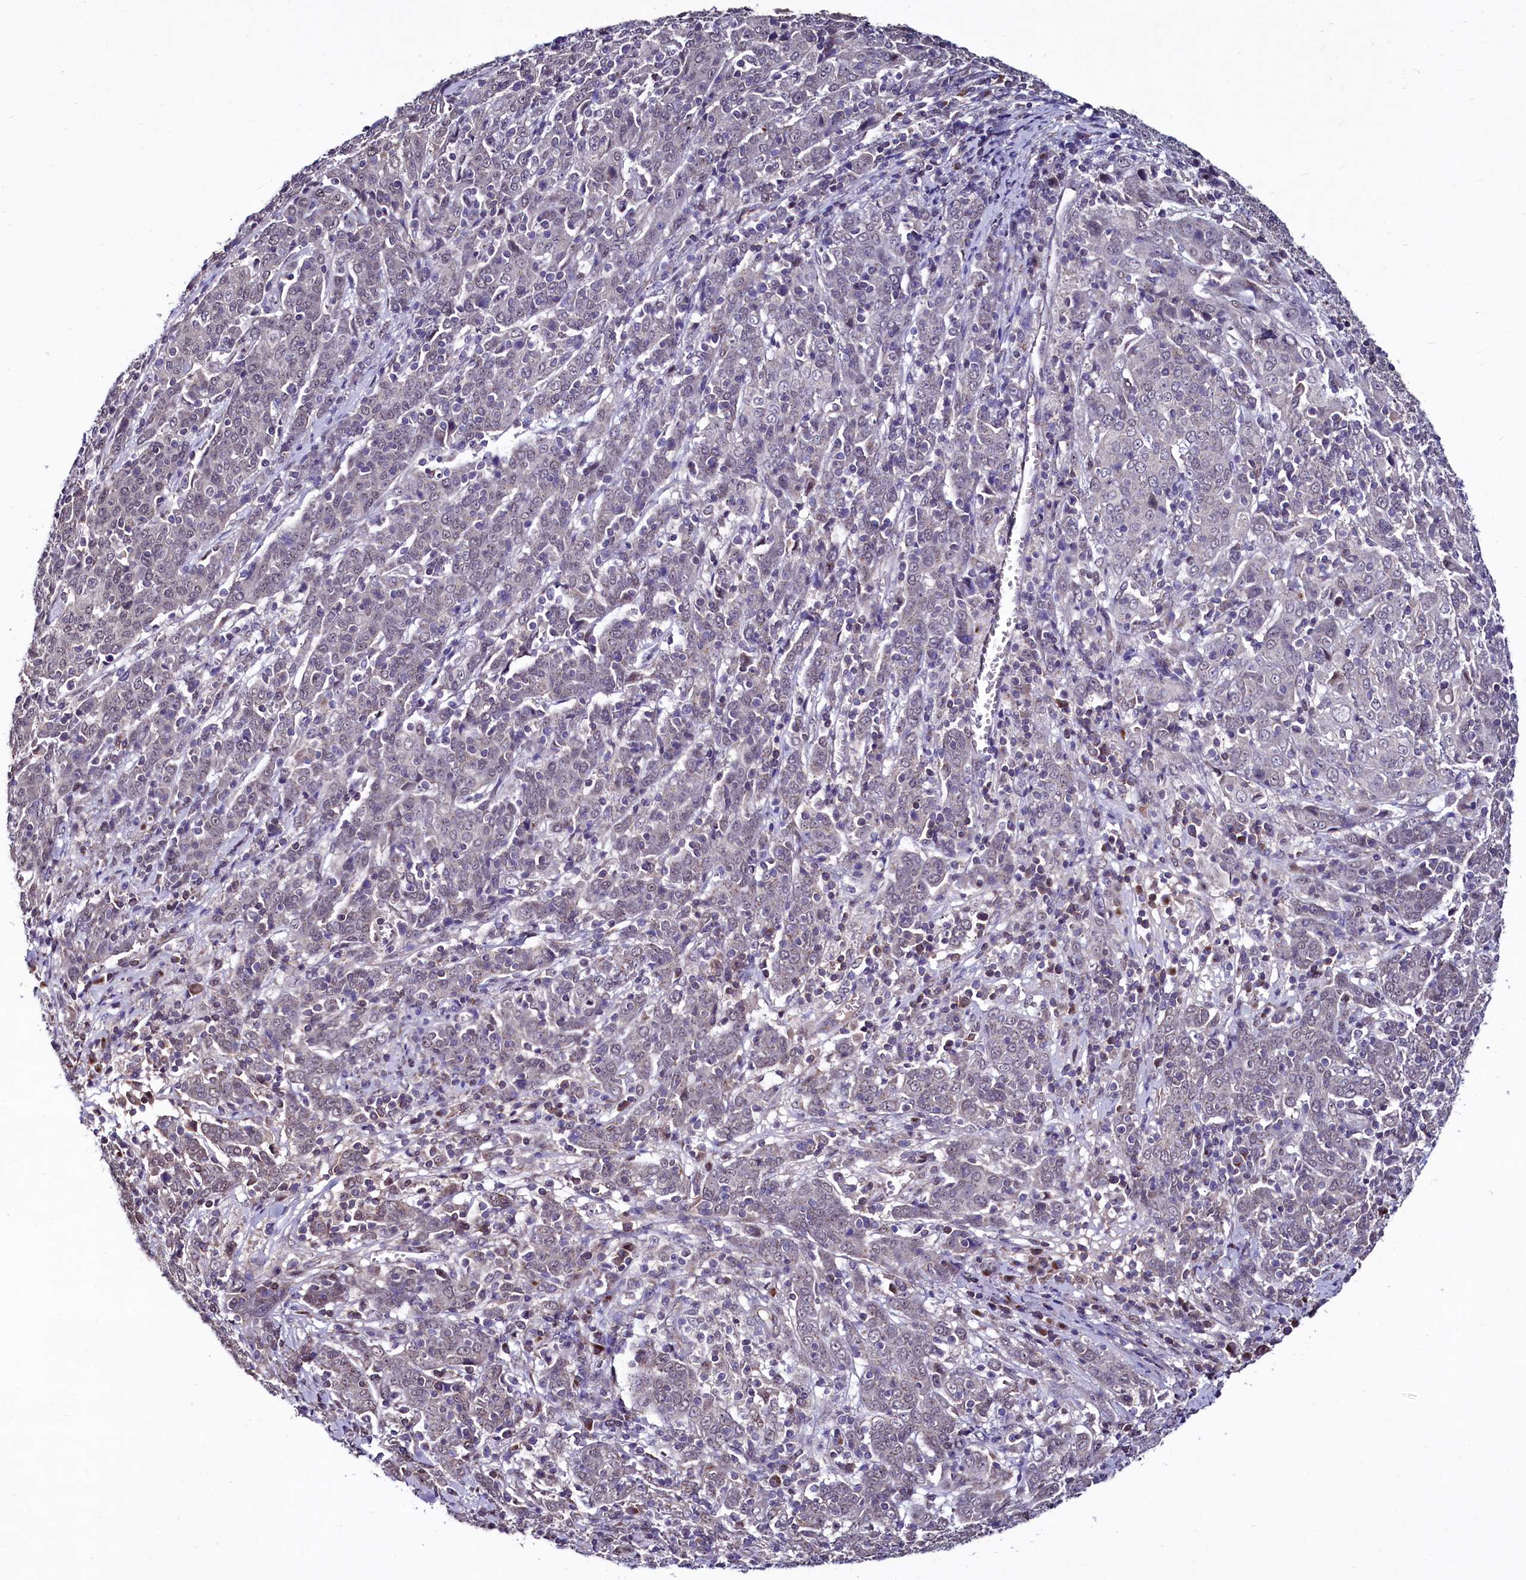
{"staining": {"intensity": "negative", "quantity": "none", "location": "none"}, "tissue": "cervical cancer", "cell_type": "Tumor cells", "image_type": "cancer", "snomed": [{"axis": "morphology", "description": "Squamous cell carcinoma, NOS"}, {"axis": "topography", "description": "Cervix"}], "caption": "A high-resolution photomicrograph shows IHC staining of squamous cell carcinoma (cervical), which reveals no significant positivity in tumor cells.", "gene": "SEC24C", "patient": {"sex": "female", "age": 67}}